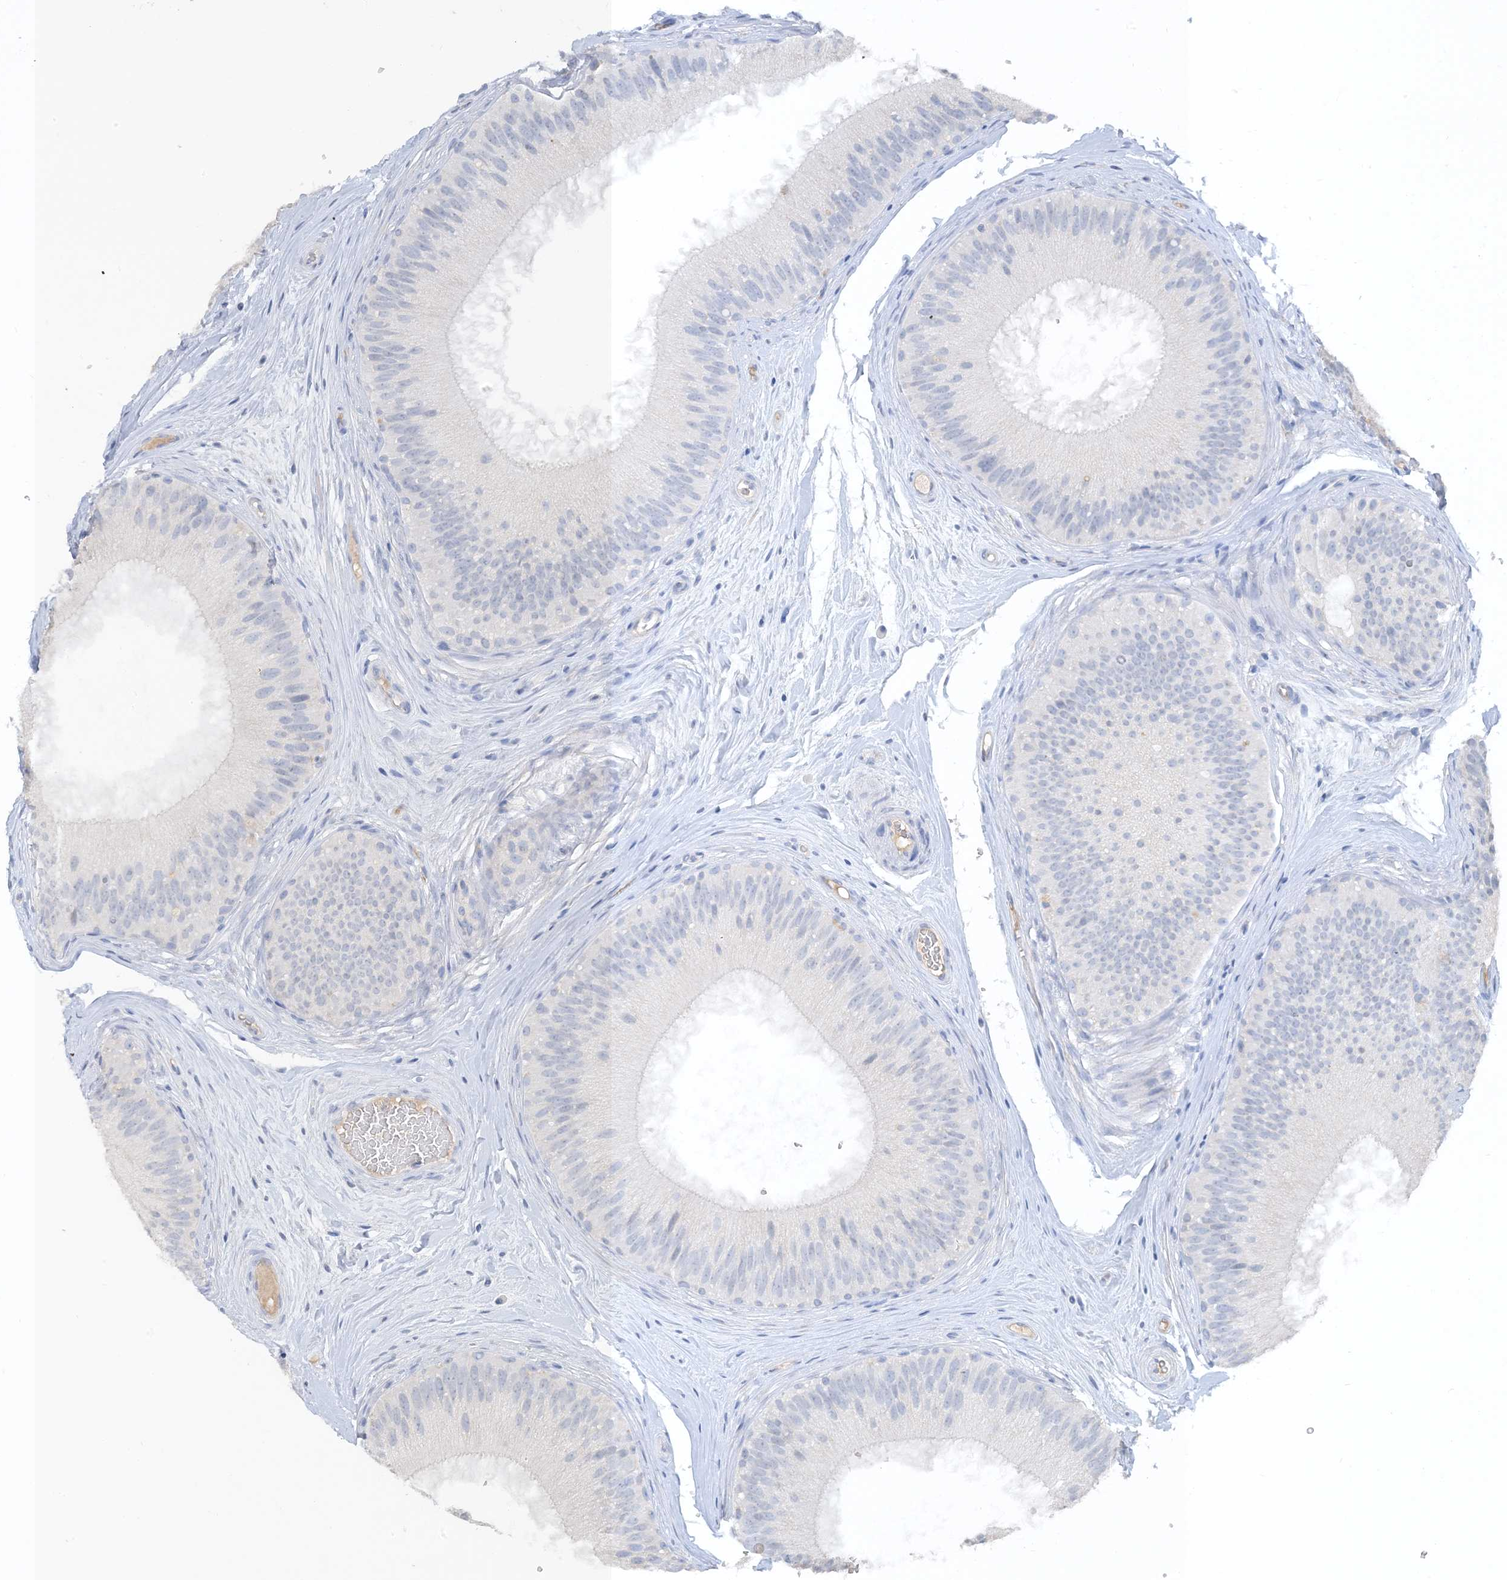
{"staining": {"intensity": "moderate", "quantity": "<25%", "location": "cytoplasmic/membranous"}, "tissue": "epididymis", "cell_type": "Glandular cells", "image_type": "normal", "snomed": [{"axis": "morphology", "description": "Normal tissue, NOS"}, {"axis": "topography", "description": "Epididymis"}], "caption": "Immunohistochemical staining of unremarkable human epididymis displays low levels of moderate cytoplasmic/membranous expression in approximately <25% of glandular cells.", "gene": "CTRL", "patient": {"sex": "male", "age": 45}}